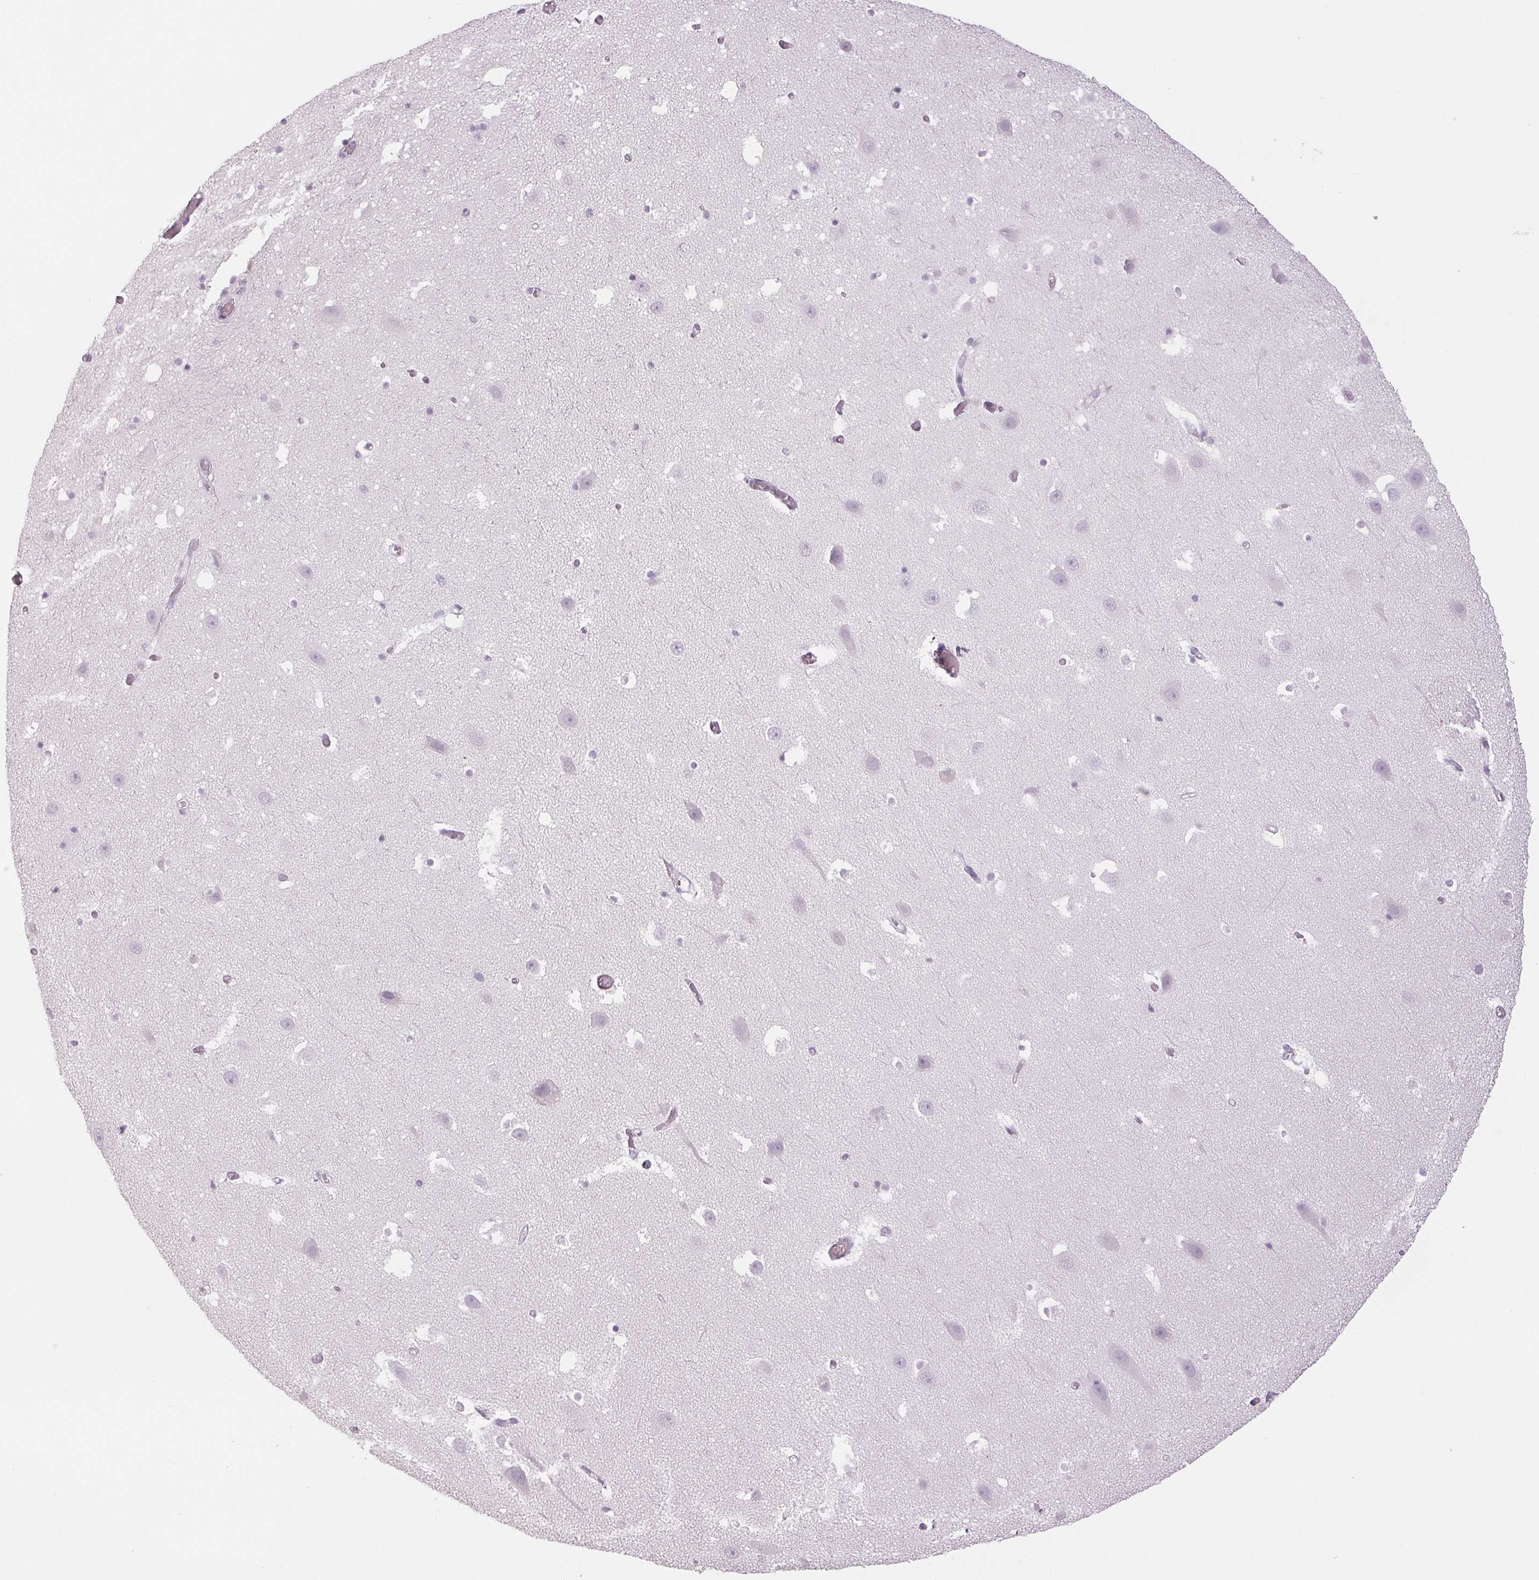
{"staining": {"intensity": "negative", "quantity": "none", "location": "none"}, "tissue": "hippocampus", "cell_type": "Glial cells", "image_type": "normal", "snomed": [{"axis": "morphology", "description": "Normal tissue, NOS"}, {"axis": "topography", "description": "Hippocampus"}], "caption": "The micrograph demonstrates no staining of glial cells in unremarkable hippocampus.", "gene": "LTF", "patient": {"sex": "male", "age": 26}}